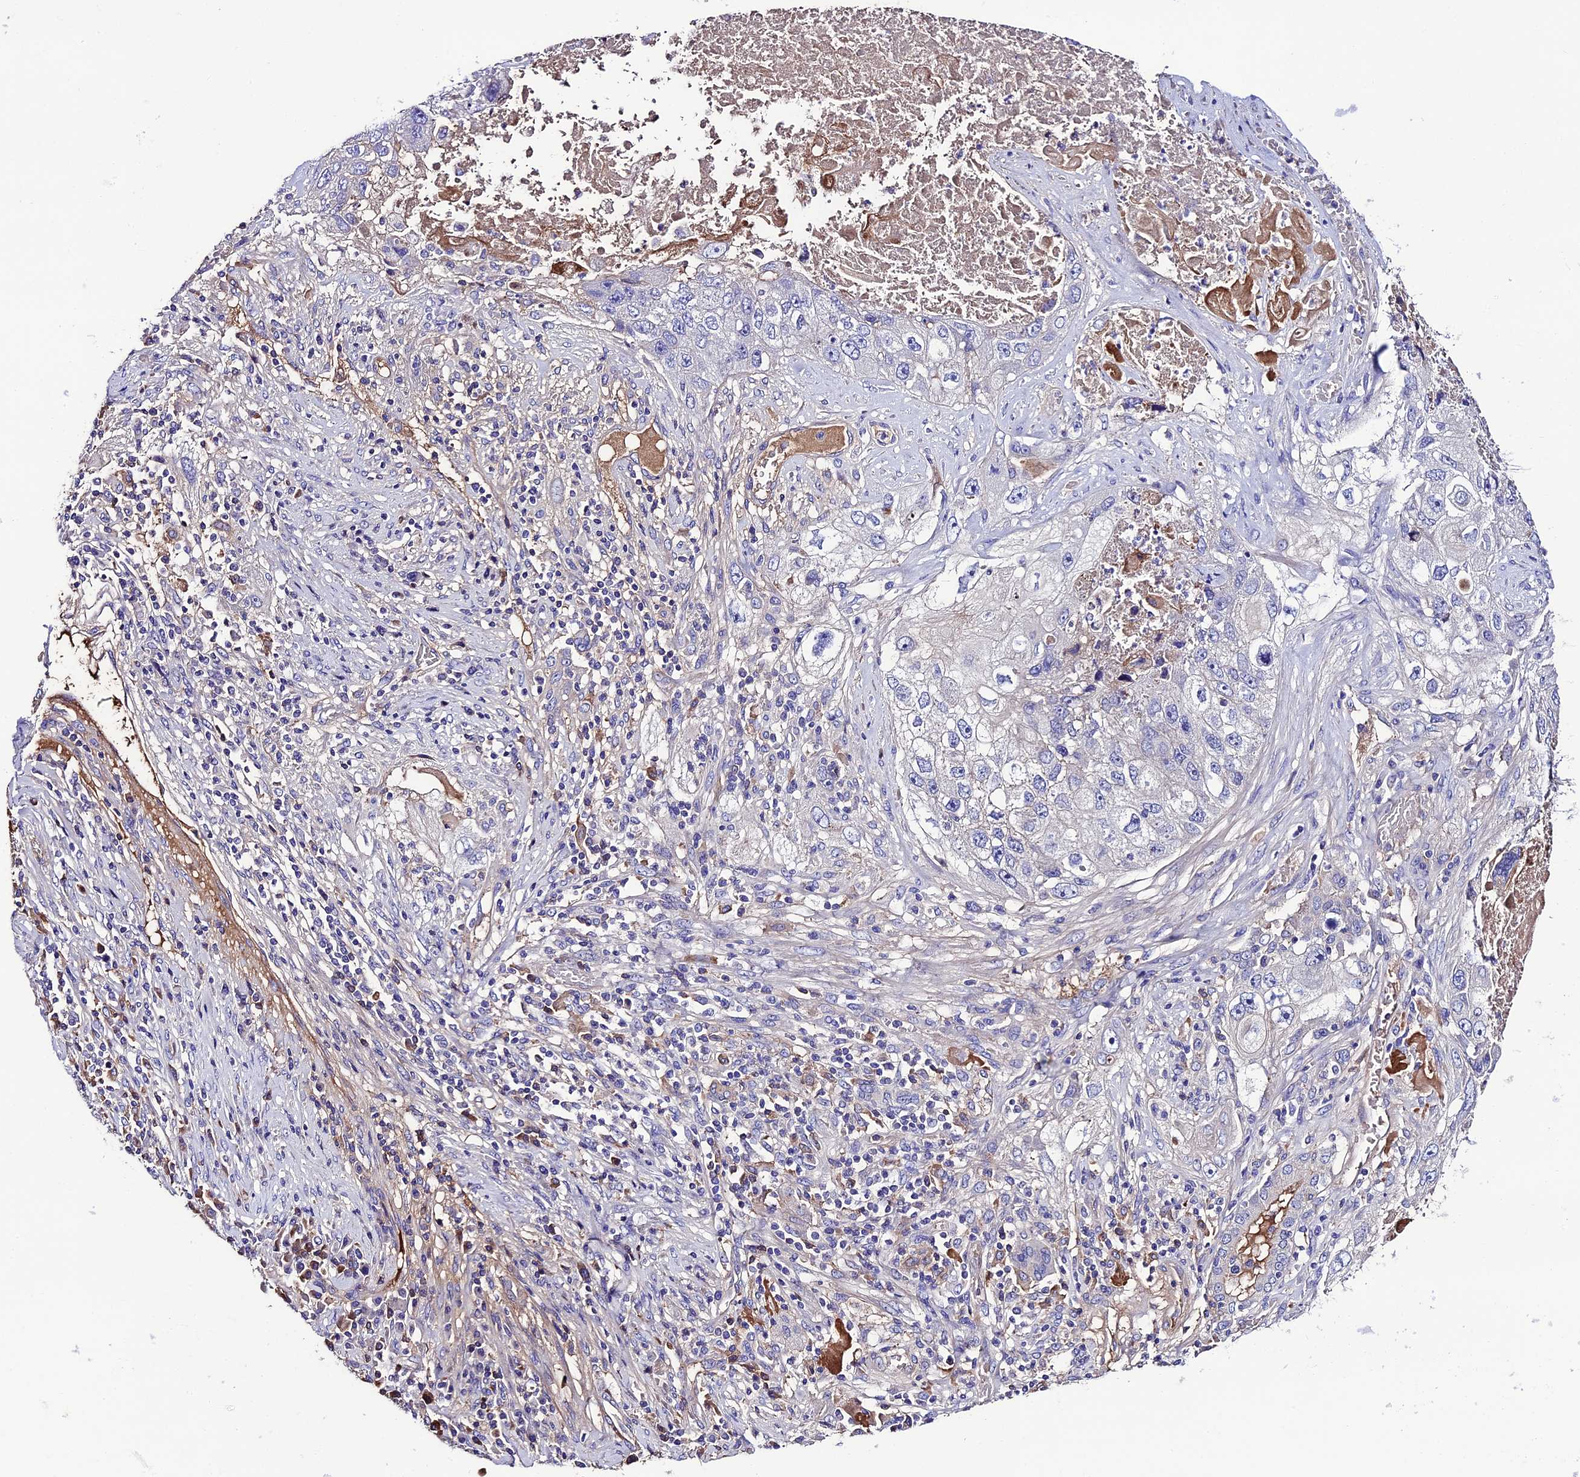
{"staining": {"intensity": "negative", "quantity": "none", "location": "none"}, "tissue": "lung cancer", "cell_type": "Tumor cells", "image_type": "cancer", "snomed": [{"axis": "morphology", "description": "Squamous cell carcinoma, NOS"}, {"axis": "topography", "description": "Lung"}], "caption": "This is an IHC micrograph of human lung cancer (squamous cell carcinoma). There is no positivity in tumor cells.", "gene": "TCP11L2", "patient": {"sex": "male", "age": 61}}